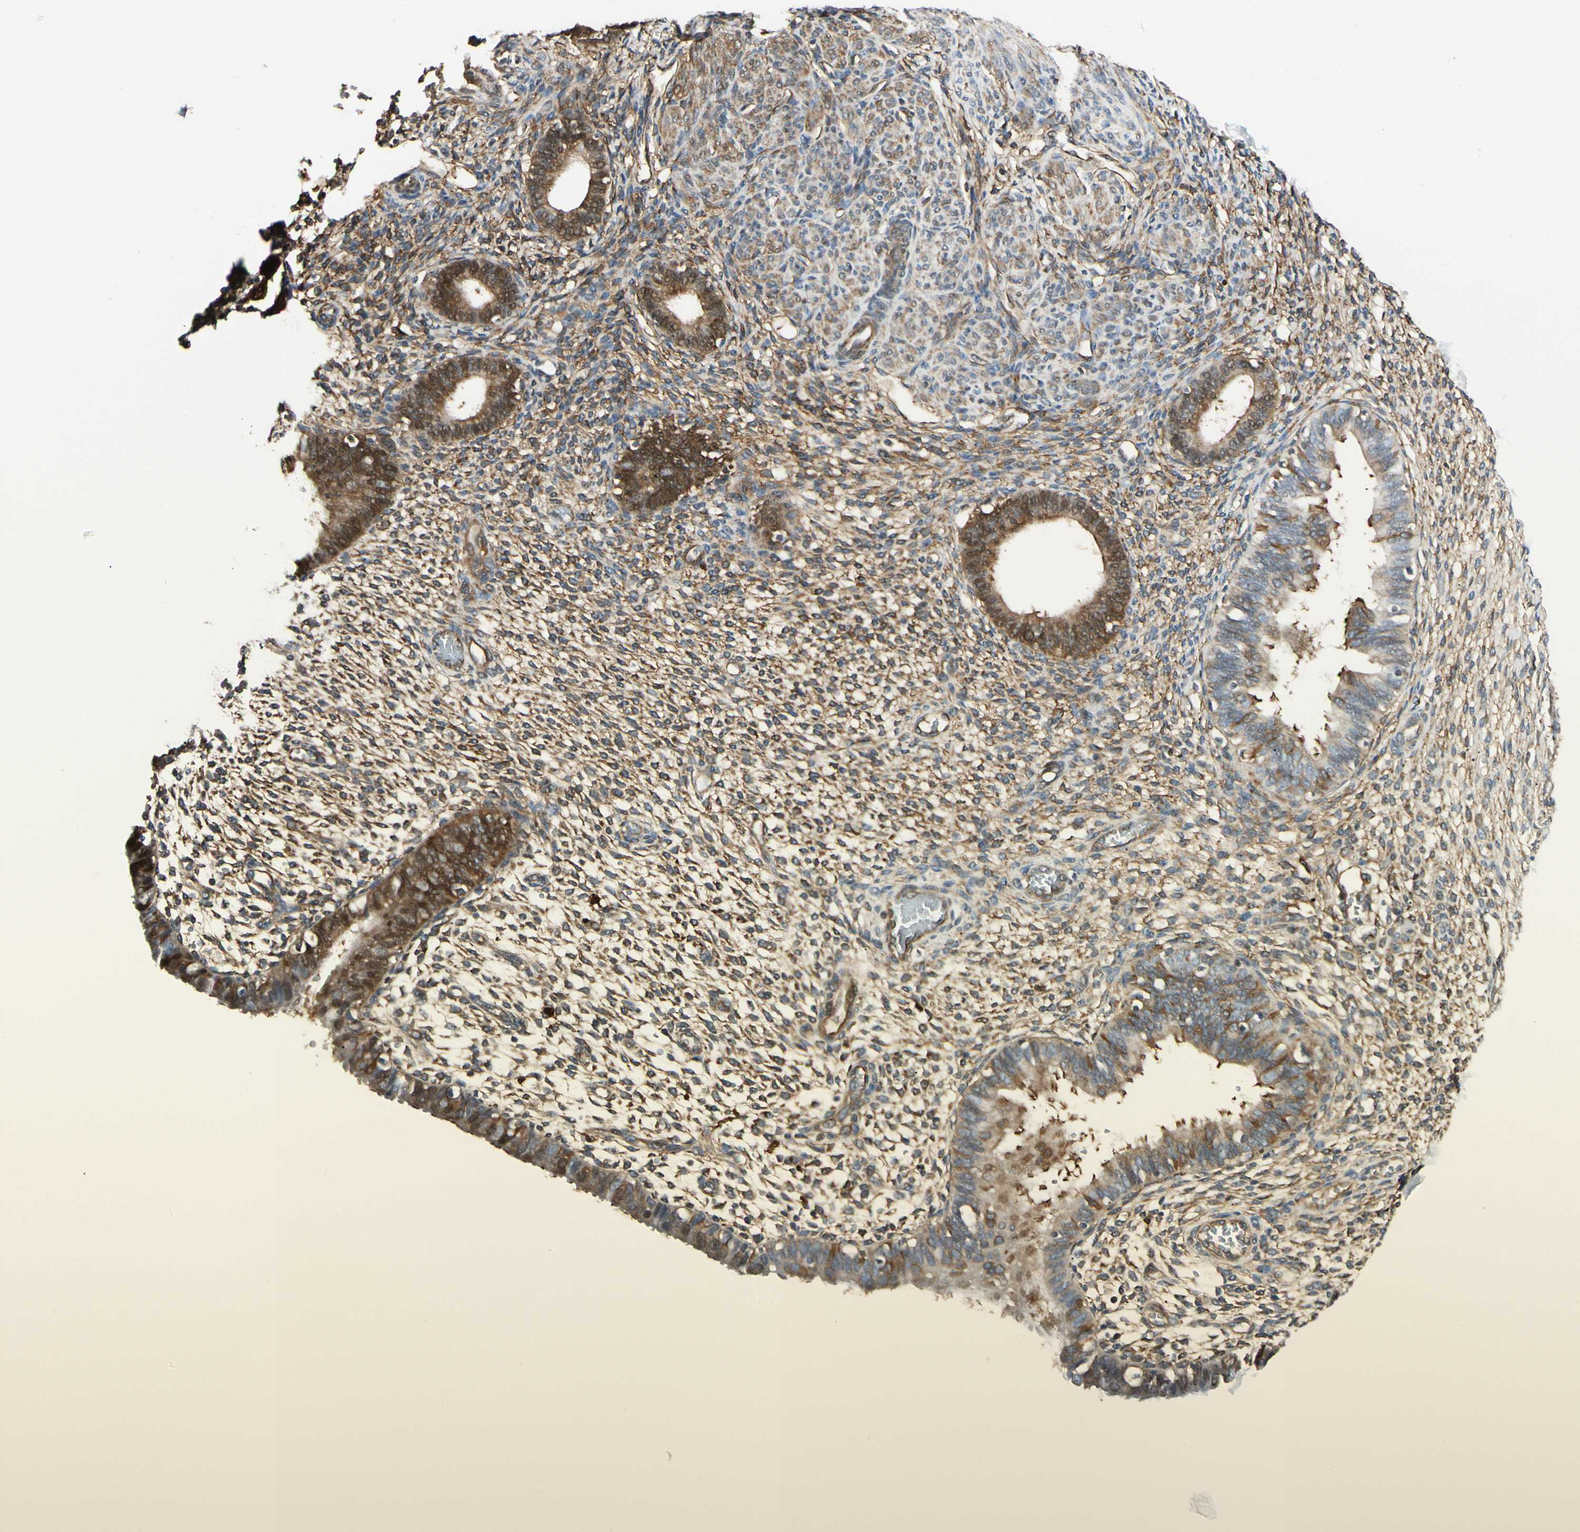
{"staining": {"intensity": "strong", "quantity": ">75%", "location": "nuclear"}, "tissue": "endometrium", "cell_type": "Cells in endometrial stroma", "image_type": "normal", "snomed": [{"axis": "morphology", "description": "Normal tissue, NOS"}, {"axis": "topography", "description": "Endometrium"}], "caption": "The immunohistochemical stain labels strong nuclear expression in cells in endometrial stroma of normal endometrium.", "gene": "FTH1", "patient": {"sex": "female", "age": 61}}